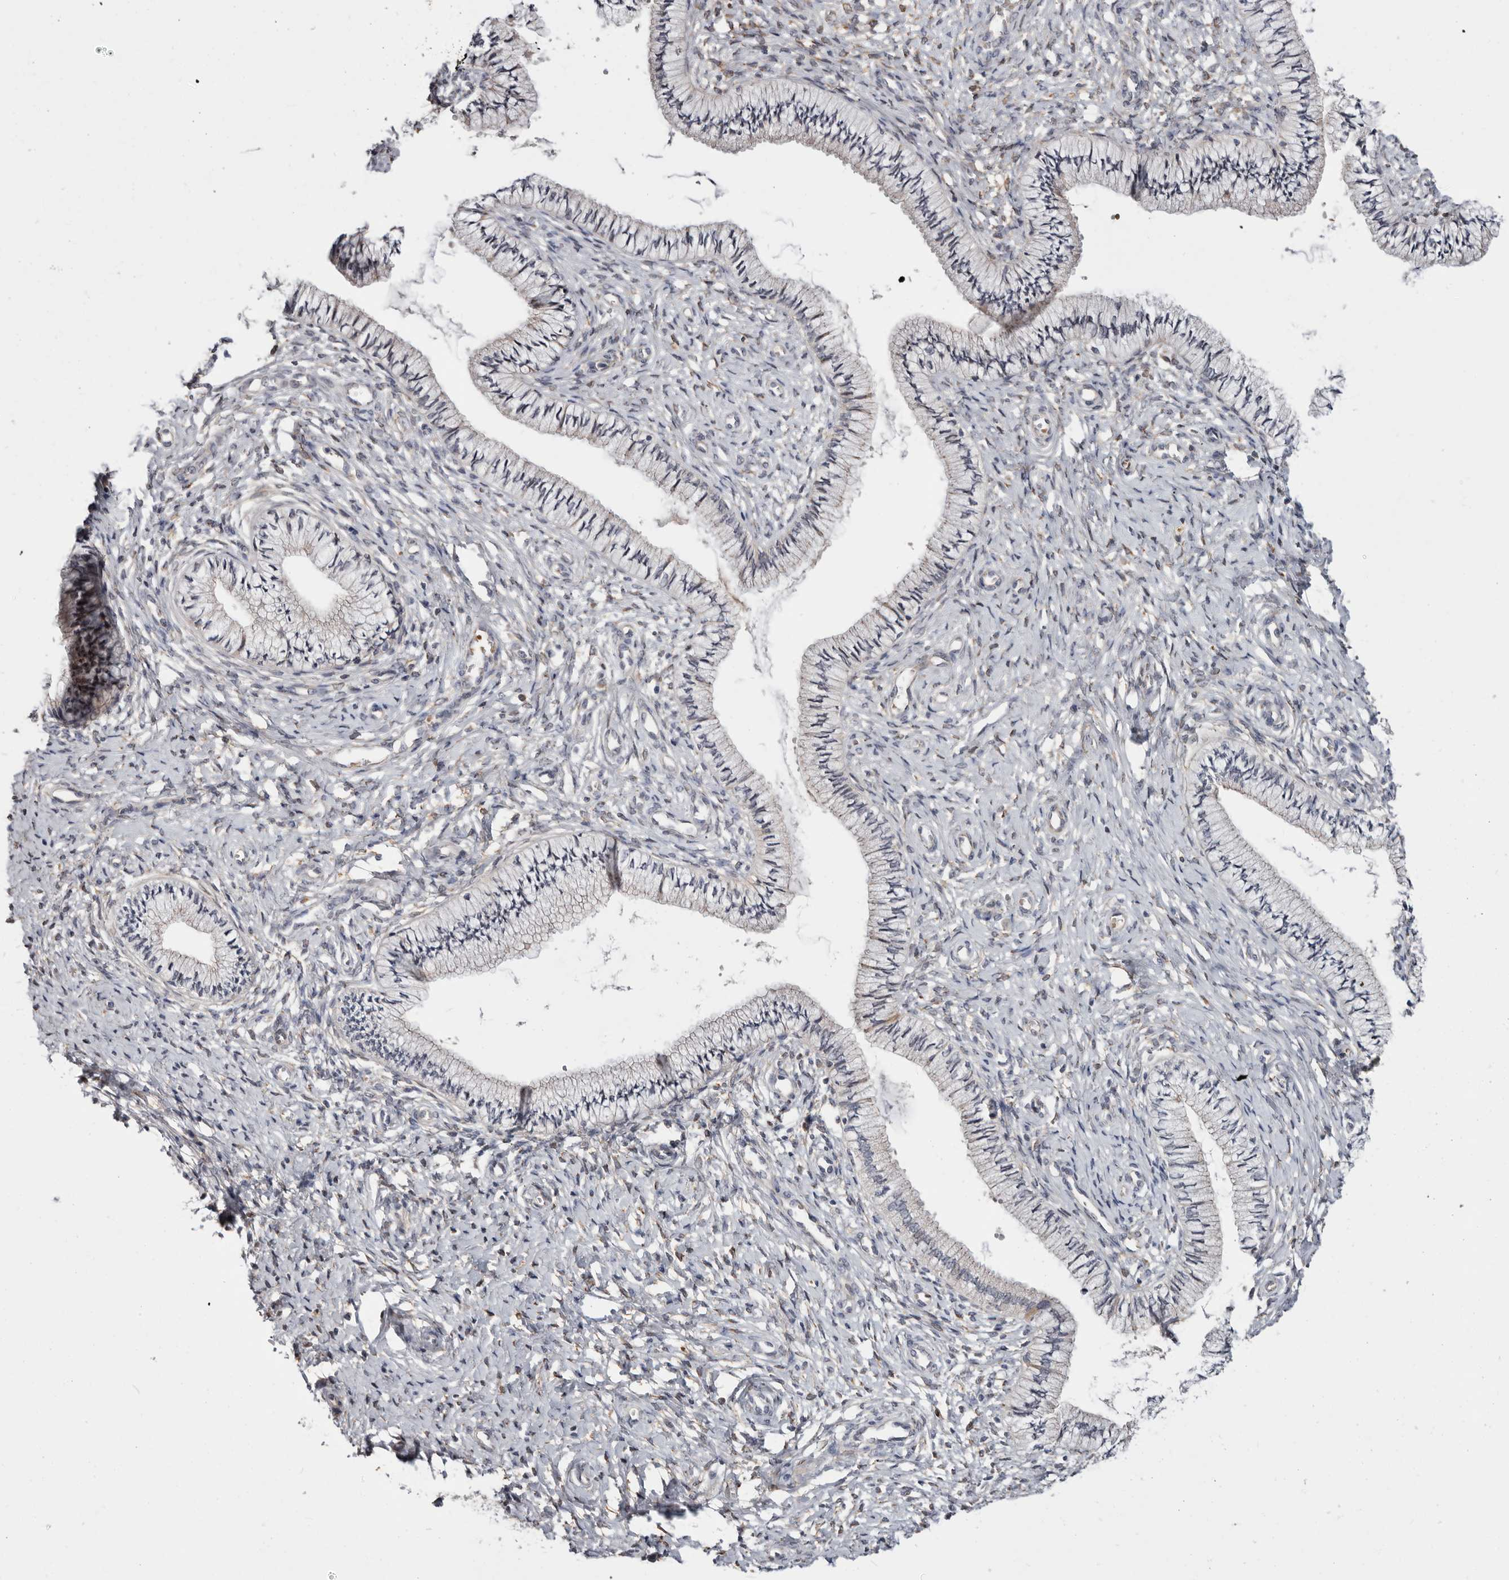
{"staining": {"intensity": "negative", "quantity": "none", "location": "none"}, "tissue": "cervix", "cell_type": "Glandular cells", "image_type": "normal", "snomed": [{"axis": "morphology", "description": "Normal tissue, NOS"}, {"axis": "topography", "description": "Cervix"}], "caption": "This is a histopathology image of IHC staining of benign cervix, which shows no expression in glandular cells. The staining is performed using DAB (3,3'-diaminobenzidine) brown chromogen with nuclei counter-stained in using hematoxylin.", "gene": "USH1C", "patient": {"sex": "female", "age": 36}}